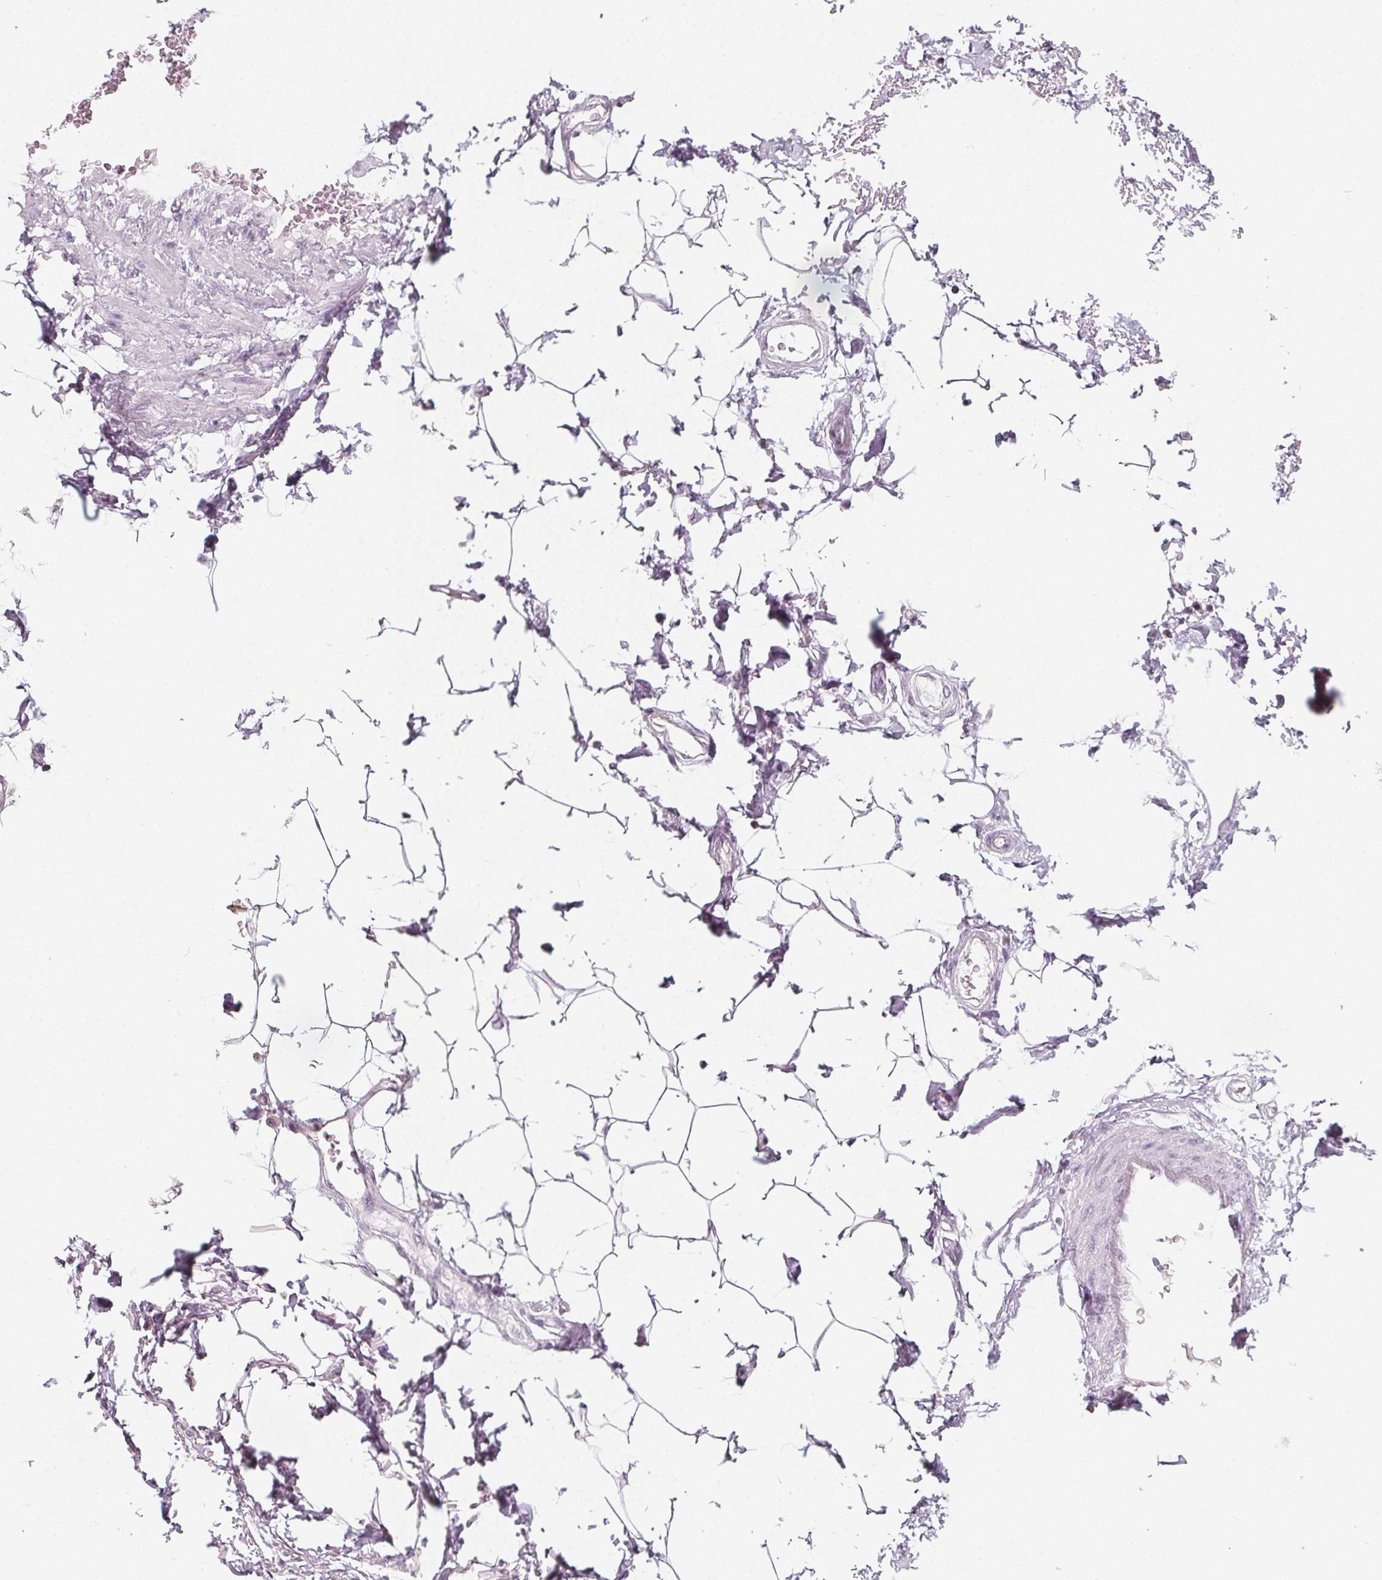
{"staining": {"intensity": "negative", "quantity": "none", "location": "none"}, "tissue": "adipose tissue", "cell_type": "Adipocytes", "image_type": "normal", "snomed": [{"axis": "morphology", "description": "Normal tissue, NOS"}, {"axis": "topography", "description": "Peripheral nerve tissue"}], "caption": "Immunohistochemical staining of benign human adipose tissue demonstrates no significant positivity in adipocytes. (Immunohistochemistry (ihc), brightfield microscopy, high magnification).", "gene": "IL17C", "patient": {"sex": "male", "age": 51}}